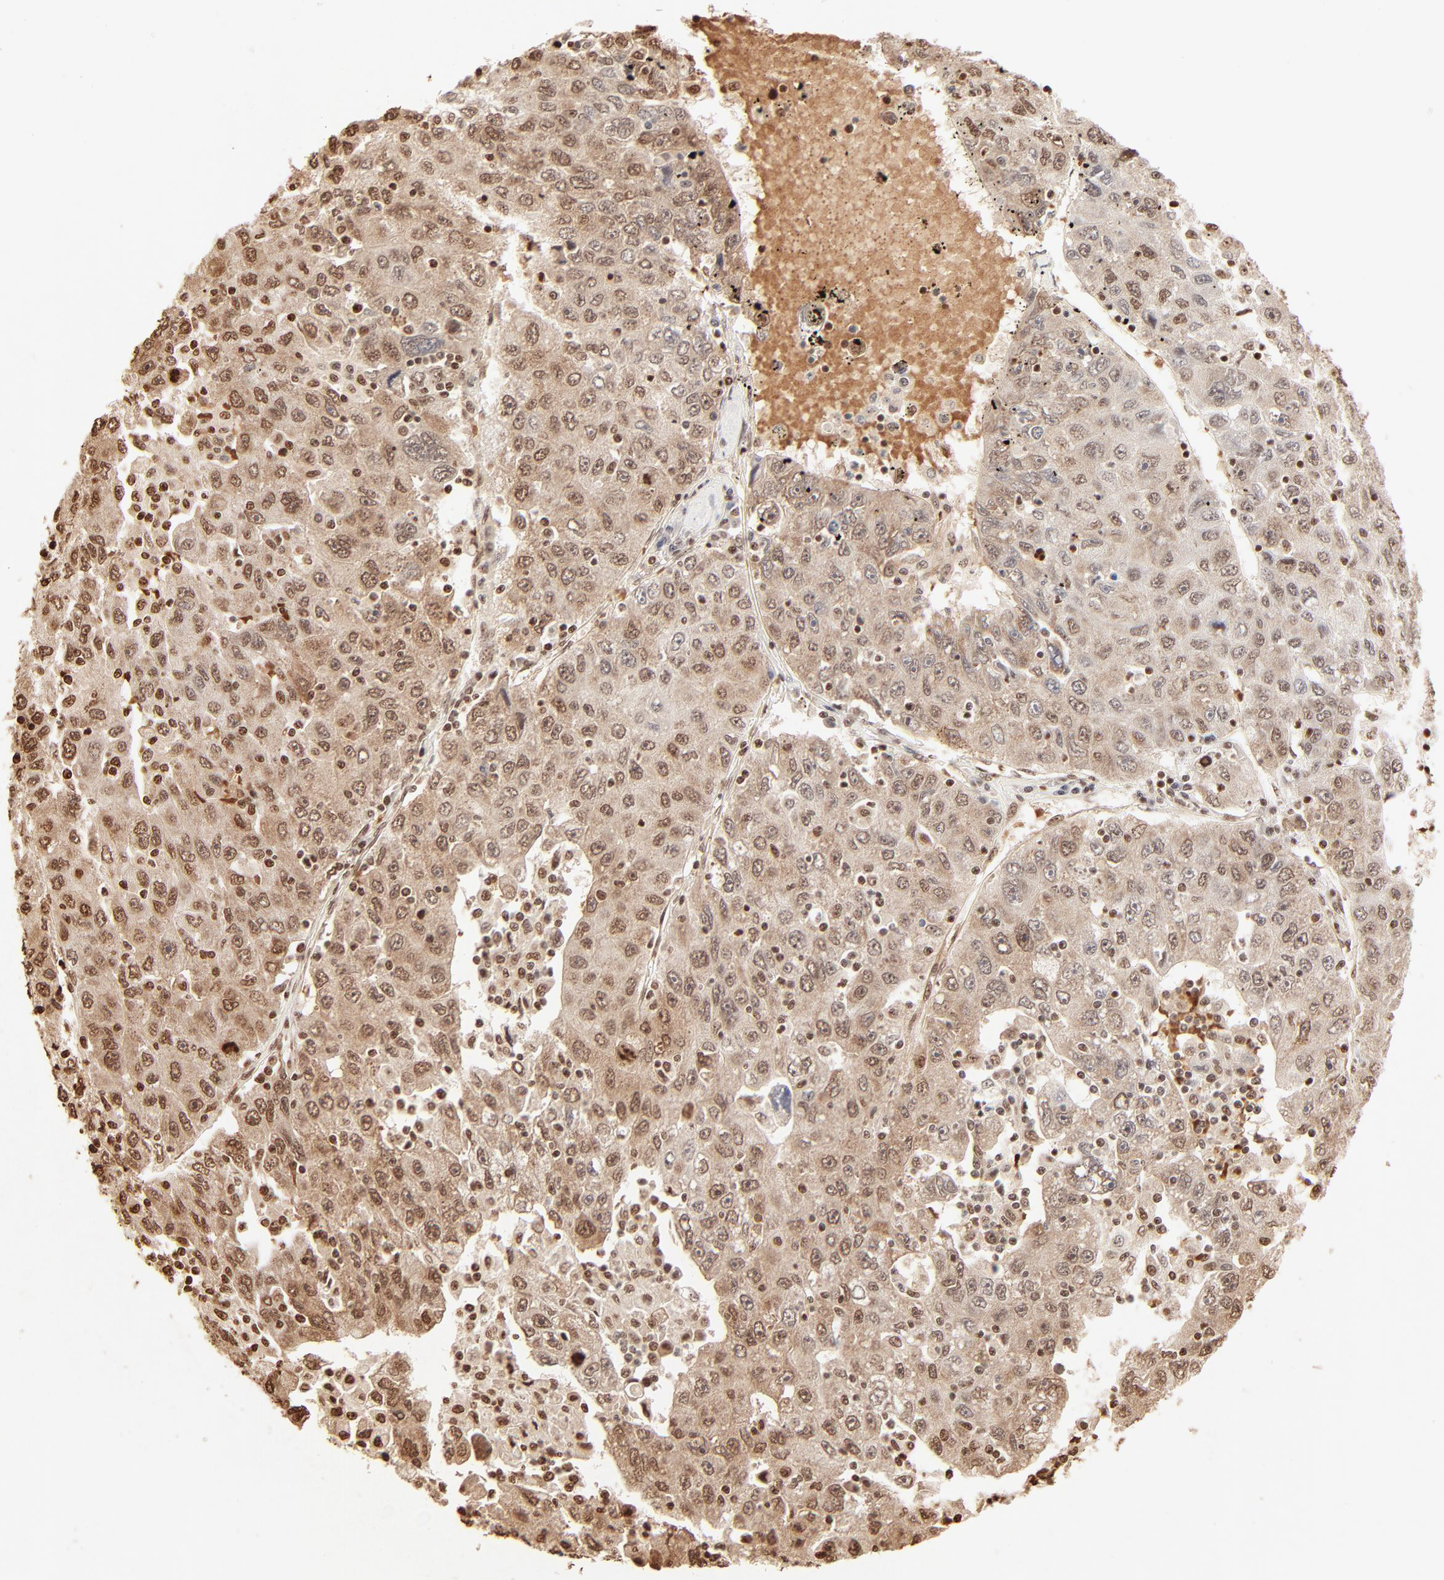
{"staining": {"intensity": "moderate", "quantity": ">75%", "location": "cytoplasmic/membranous,nuclear"}, "tissue": "liver cancer", "cell_type": "Tumor cells", "image_type": "cancer", "snomed": [{"axis": "morphology", "description": "Carcinoma, Hepatocellular, NOS"}, {"axis": "topography", "description": "Liver"}], "caption": "Immunohistochemistry (DAB (3,3'-diaminobenzidine)) staining of human liver cancer demonstrates moderate cytoplasmic/membranous and nuclear protein expression in approximately >75% of tumor cells.", "gene": "FAM50A", "patient": {"sex": "male", "age": 49}}